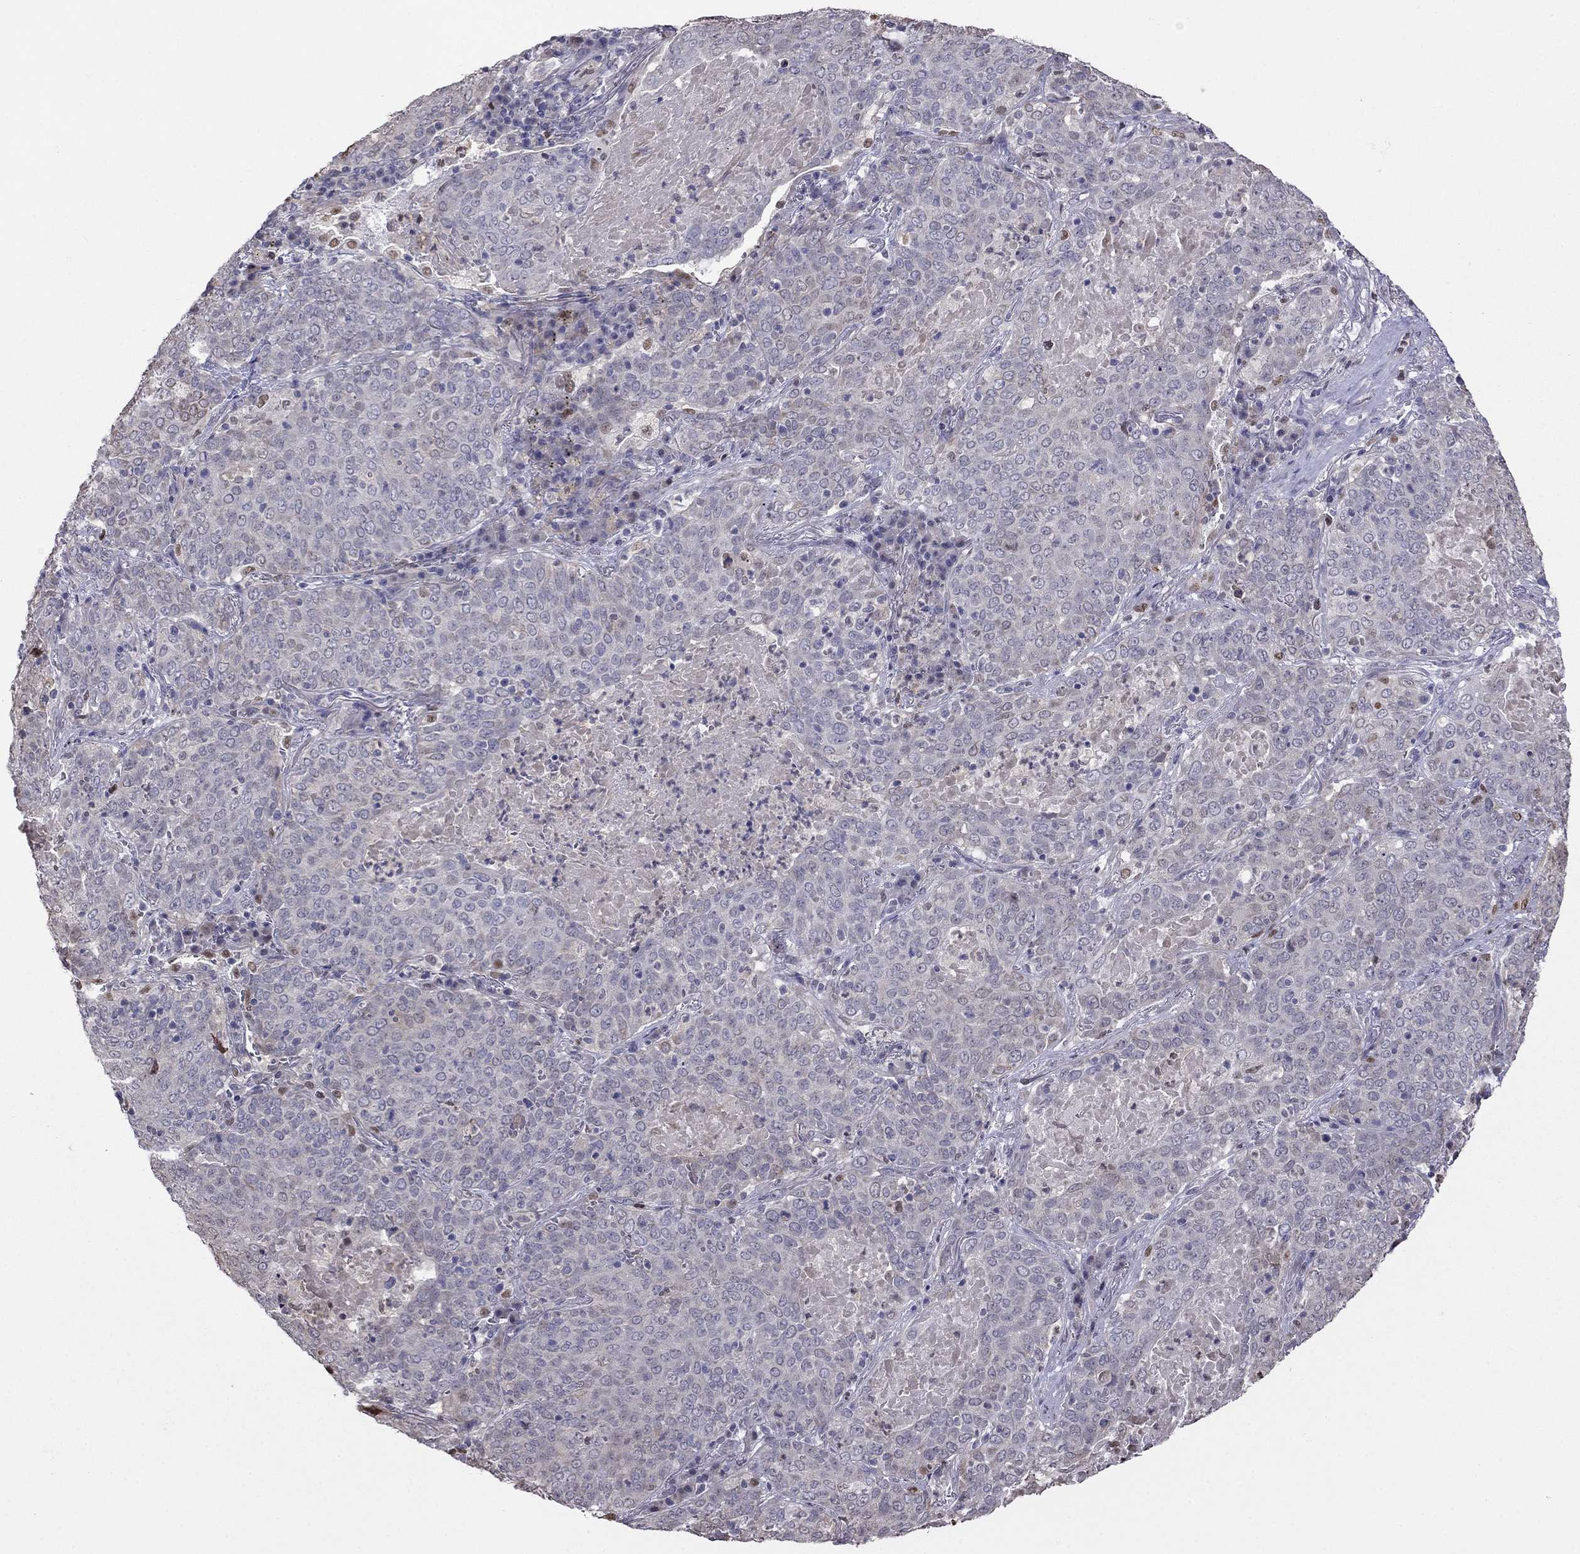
{"staining": {"intensity": "negative", "quantity": "none", "location": "none"}, "tissue": "lung cancer", "cell_type": "Tumor cells", "image_type": "cancer", "snomed": [{"axis": "morphology", "description": "Squamous cell carcinoma, NOS"}, {"axis": "topography", "description": "Lung"}], "caption": "This is an immunohistochemistry (IHC) photomicrograph of lung cancer (squamous cell carcinoma). There is no expression in tumor cells.", "gene": "LRRC39", "patient": {"sex": "male", "age": 82}}